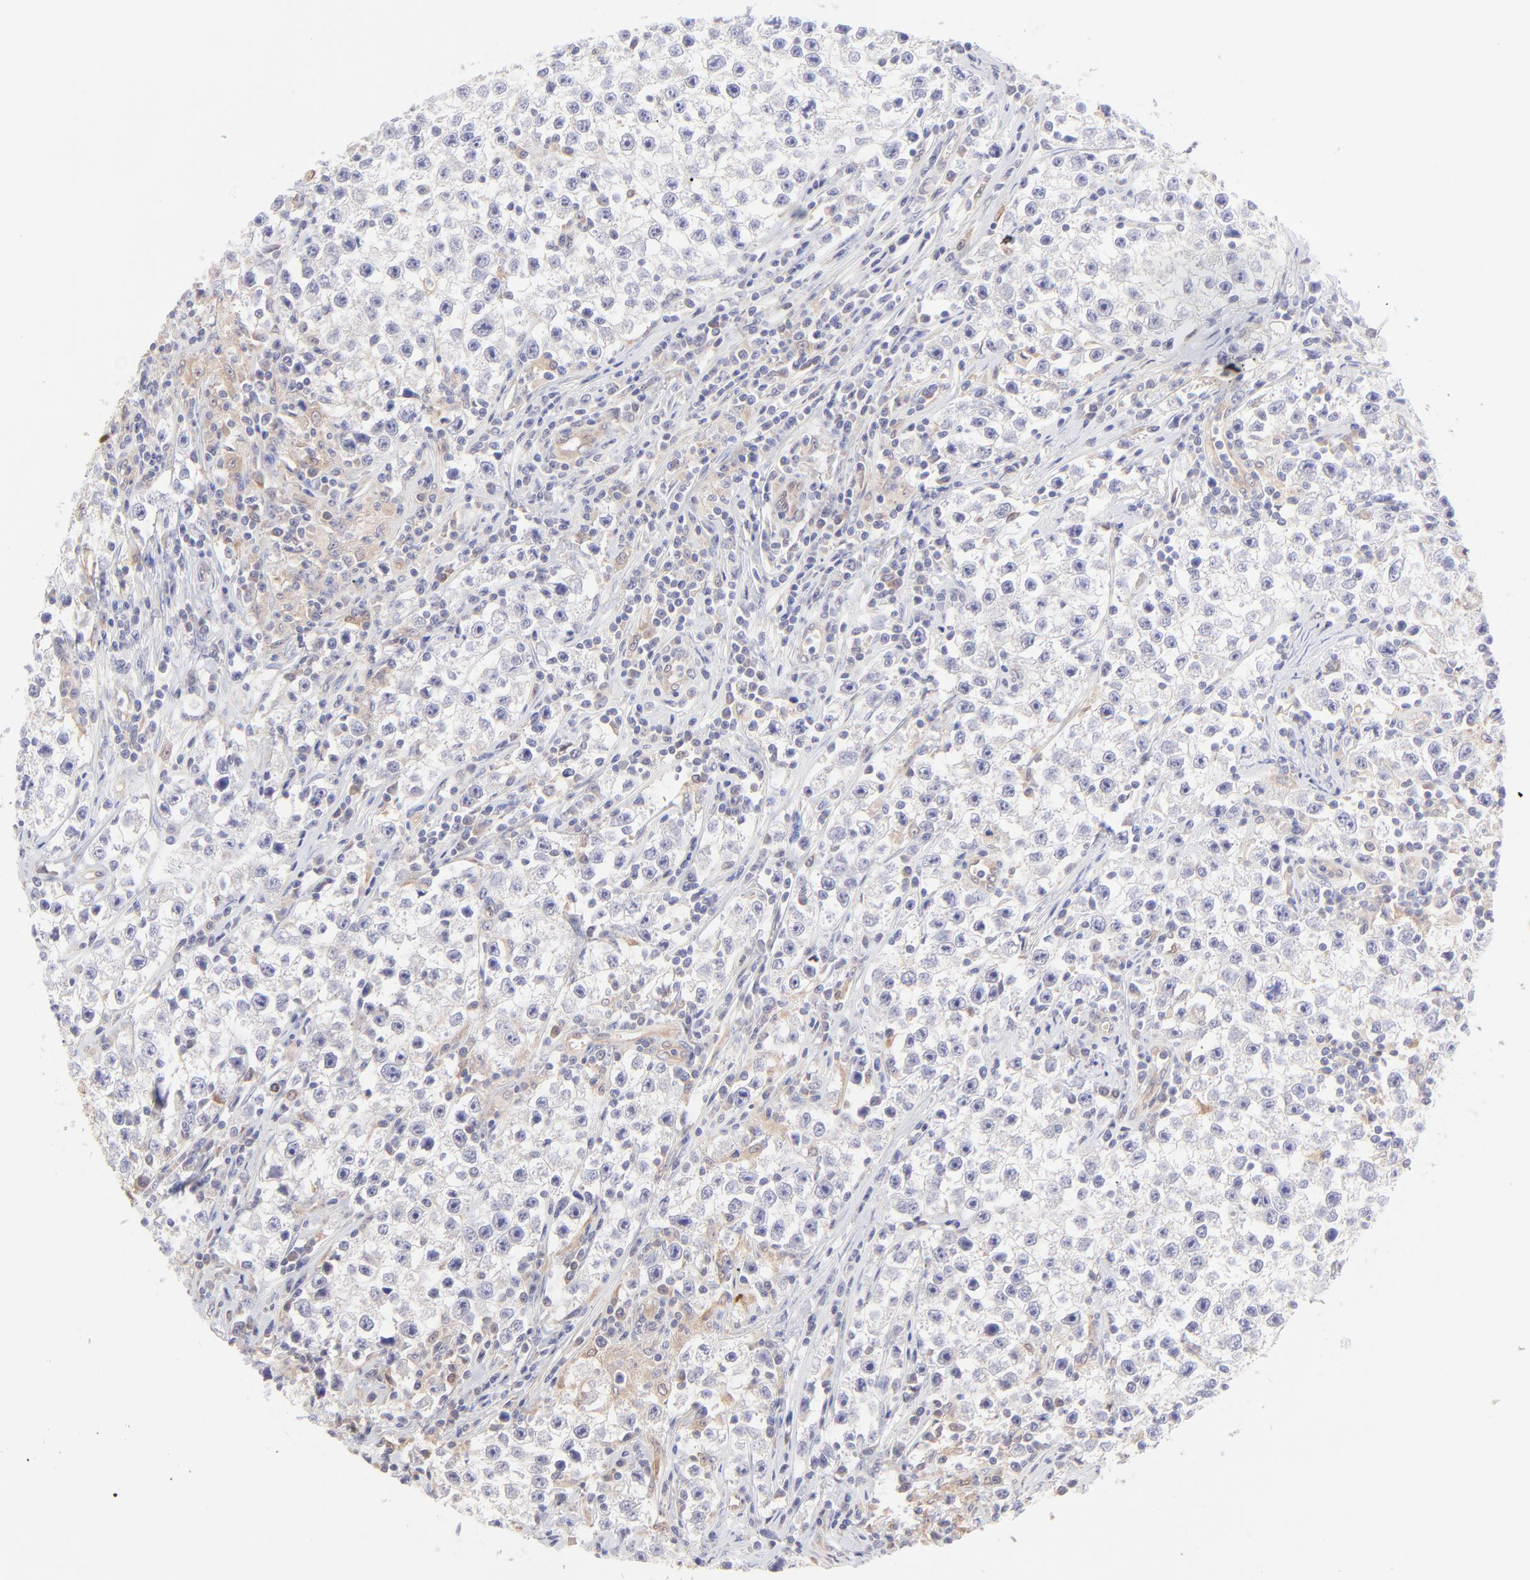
{"staining": {"intensity": "negative", "quantity": "none", "location": "none"}, "tissue": "testis cancer", "cell_type": "Tumor cells", "image_type": "cancer", "snomed": [{"axis": "morphology", "description": "Seminoma, NOS"}, {"axis": "topography", "description": "Testis"}], "caption": "Tumor cells are negative for protein expression in human testis cancer (seminoma).", "gene": "HYAL1", "patient": {"sex": "male", "age": 35}}